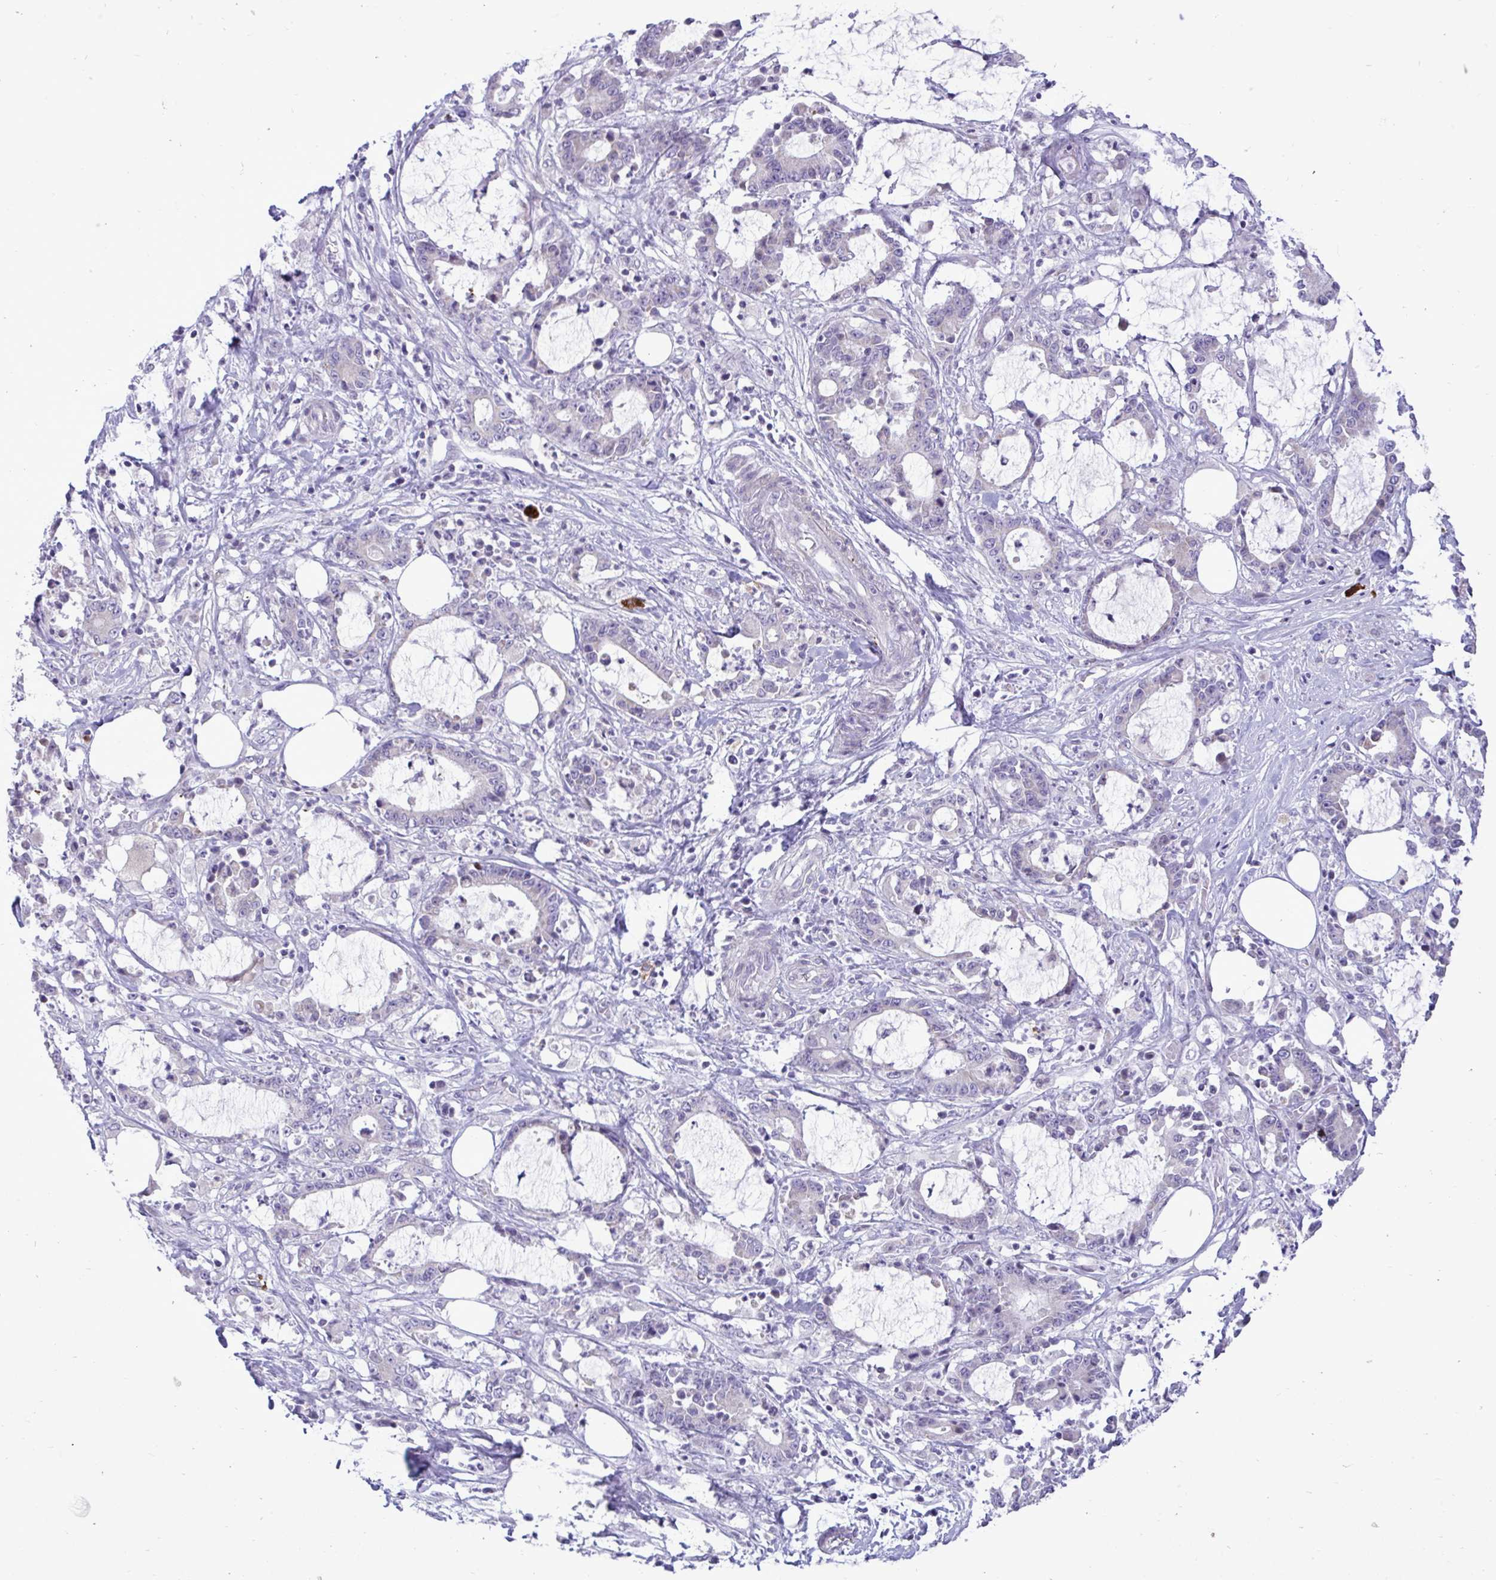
{"staining": {"intensity": "negative", "quantity": "none", "location": "none"}, "tissue": "stomach cancer", "cell_type": "Tumor cells", "image_type": "cancer", "snomed": [{"axis": "morphology", "description": "Adenocarcinoma, NOS"}, {"axis": "topography", "description": "Stomach, upper"}], "caption": "High magnification brightfield microscopy of stomach cancer stained with DAB (3,3'-diaminobenzidine) (brown) and counterstained with hematoxylin (blue): tumor cells show no significant expression.", "gene": "SPAG1", "patient": {"sex": "male", "age": 68}}